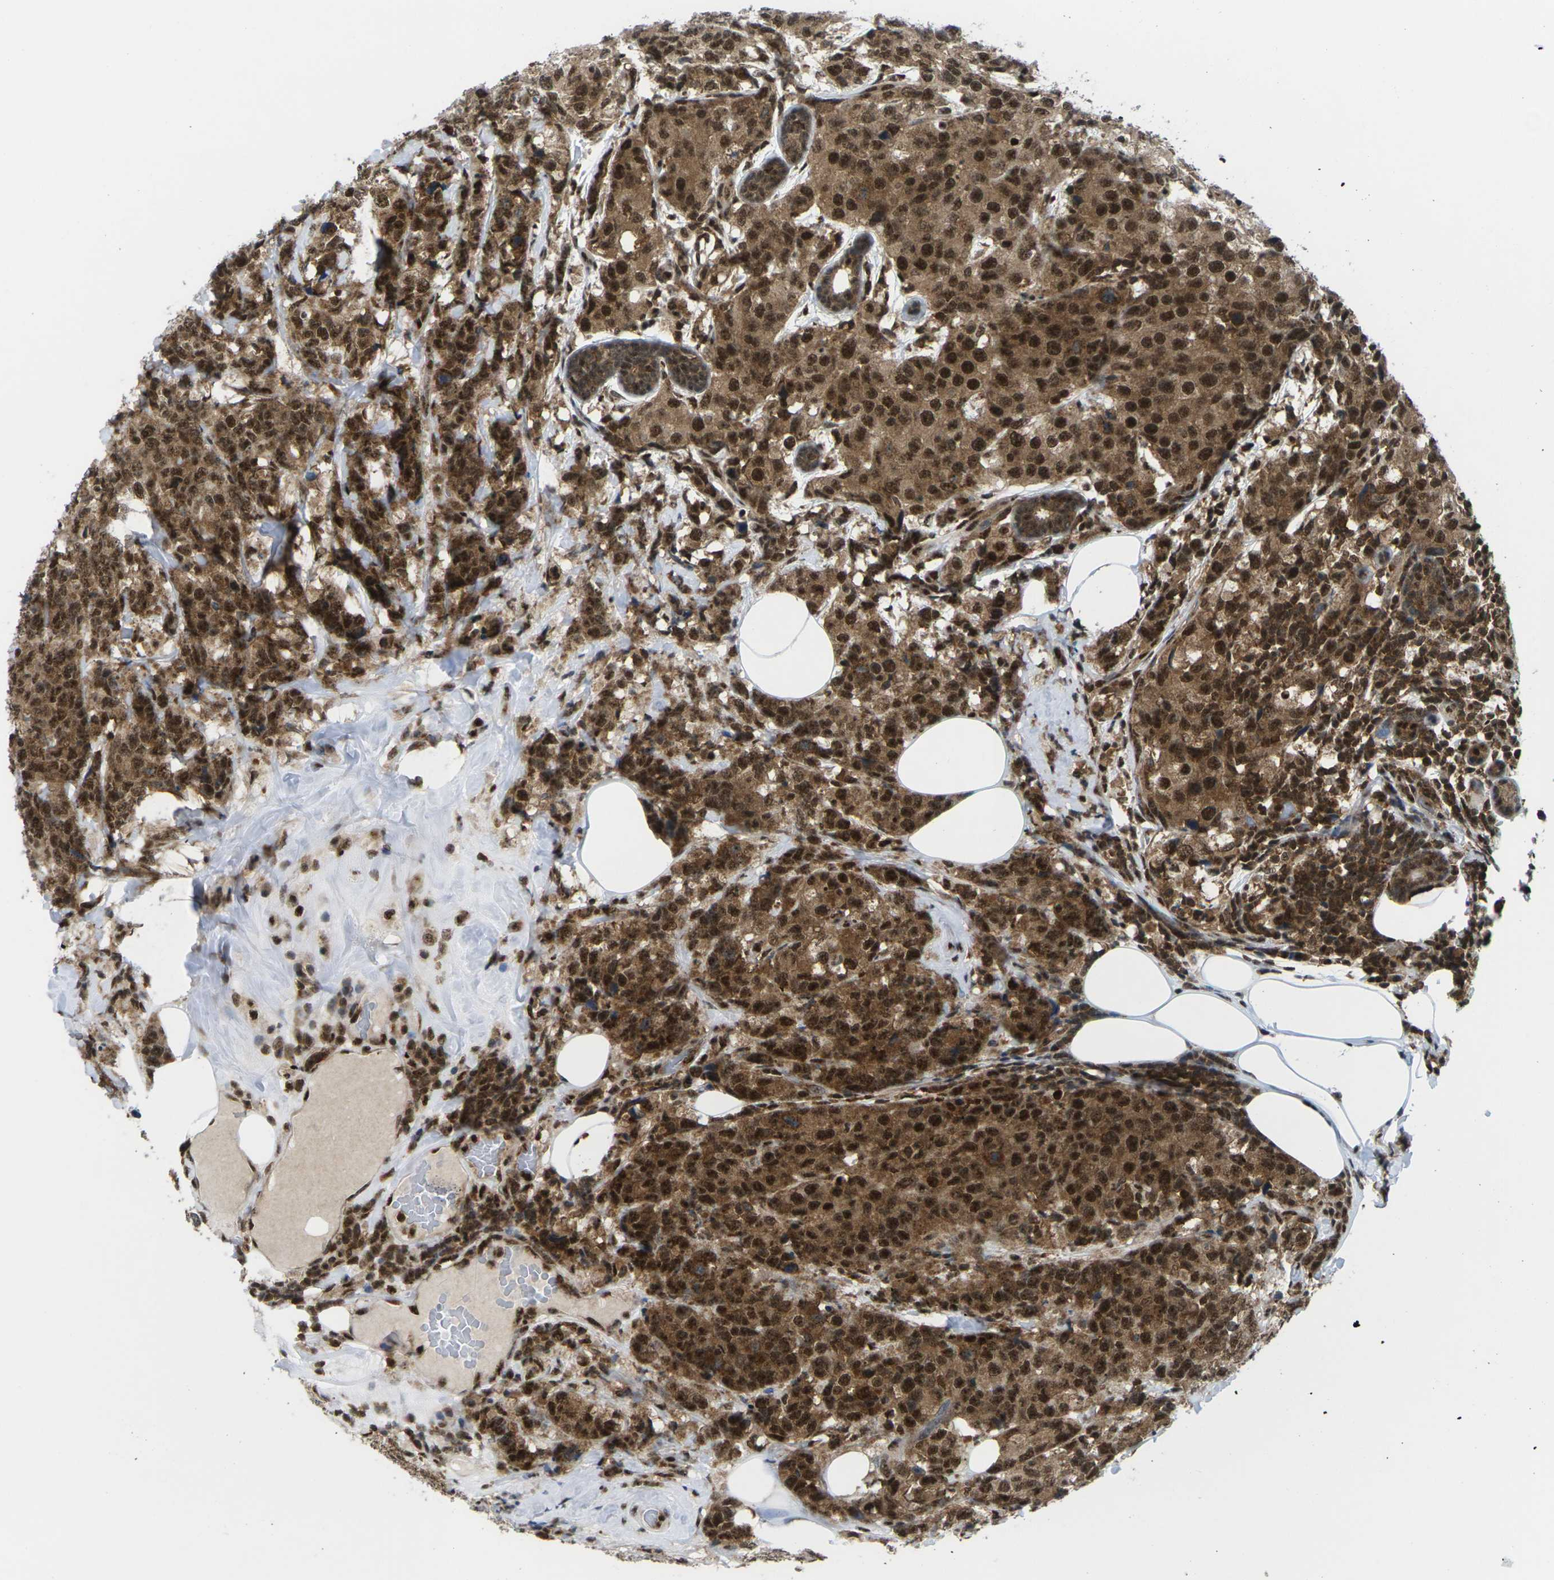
{"staining": {"intensity": "strong", "quantity": ">75%", "location": "cytoplasmic/membranous,nuclear"}, "tissue": "breast cancer", "cell_type": "Tumor cells", "image_type": "cancer", "snomed": [{"axis": "morphology", "description": "Lobular carcinoma"}, {"axis": "topography", "description": "Breast"}], "caption": "Protein staining exhibits strong cytoplasmic/membranous and nuclear expression in approximately >75% of tumor cells in lobular carcinoma (breast).", "gene": "MAGOH", "patient": {"sex": "female", "age": 59}}